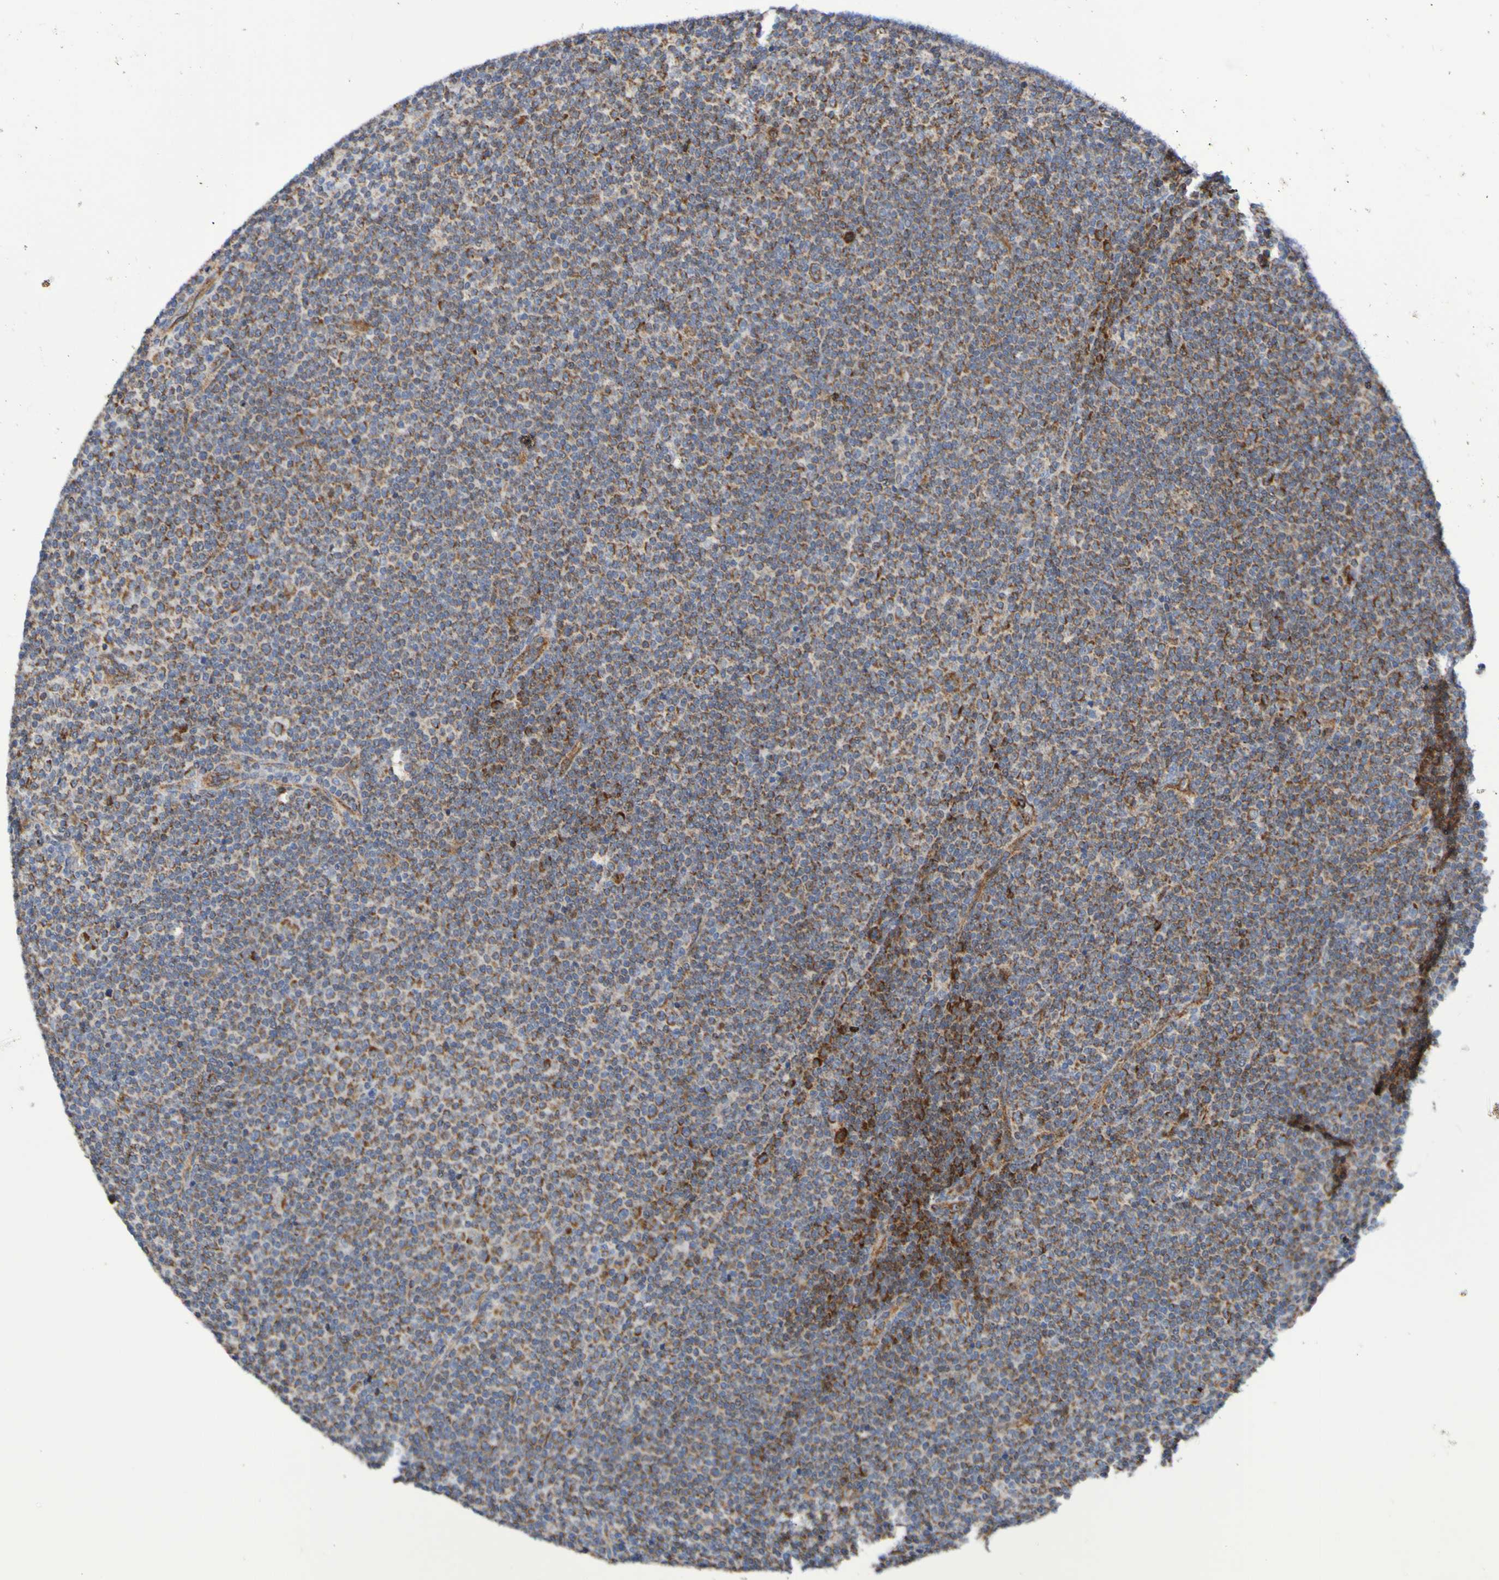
{"staining": {"intensity": "weak", "quantity": ">75%", "location": "cytoplasmic/membranous"}, "tissue": "lymphoma", "cell_type": "Tumor cells", "image_type": "cancer", "snomed": [{"axis": "morphology", "description": "Malignant lymphoma, non-Hodgkin's type, Low grade"}, {"axis": "topography", "description": "Lymph node"}], "caption": "Immunohistochemistry (DAB (3,3'-diaminobenzidine)) staining of malignant lymphoma, non-Hodgkin's type (low-grade) reveals weak cytoplasmic/membranous protein expression in approximately >75% of tumor cells.", "gene": "GJB1", "patient": {"sex": "female", "age": 67}}